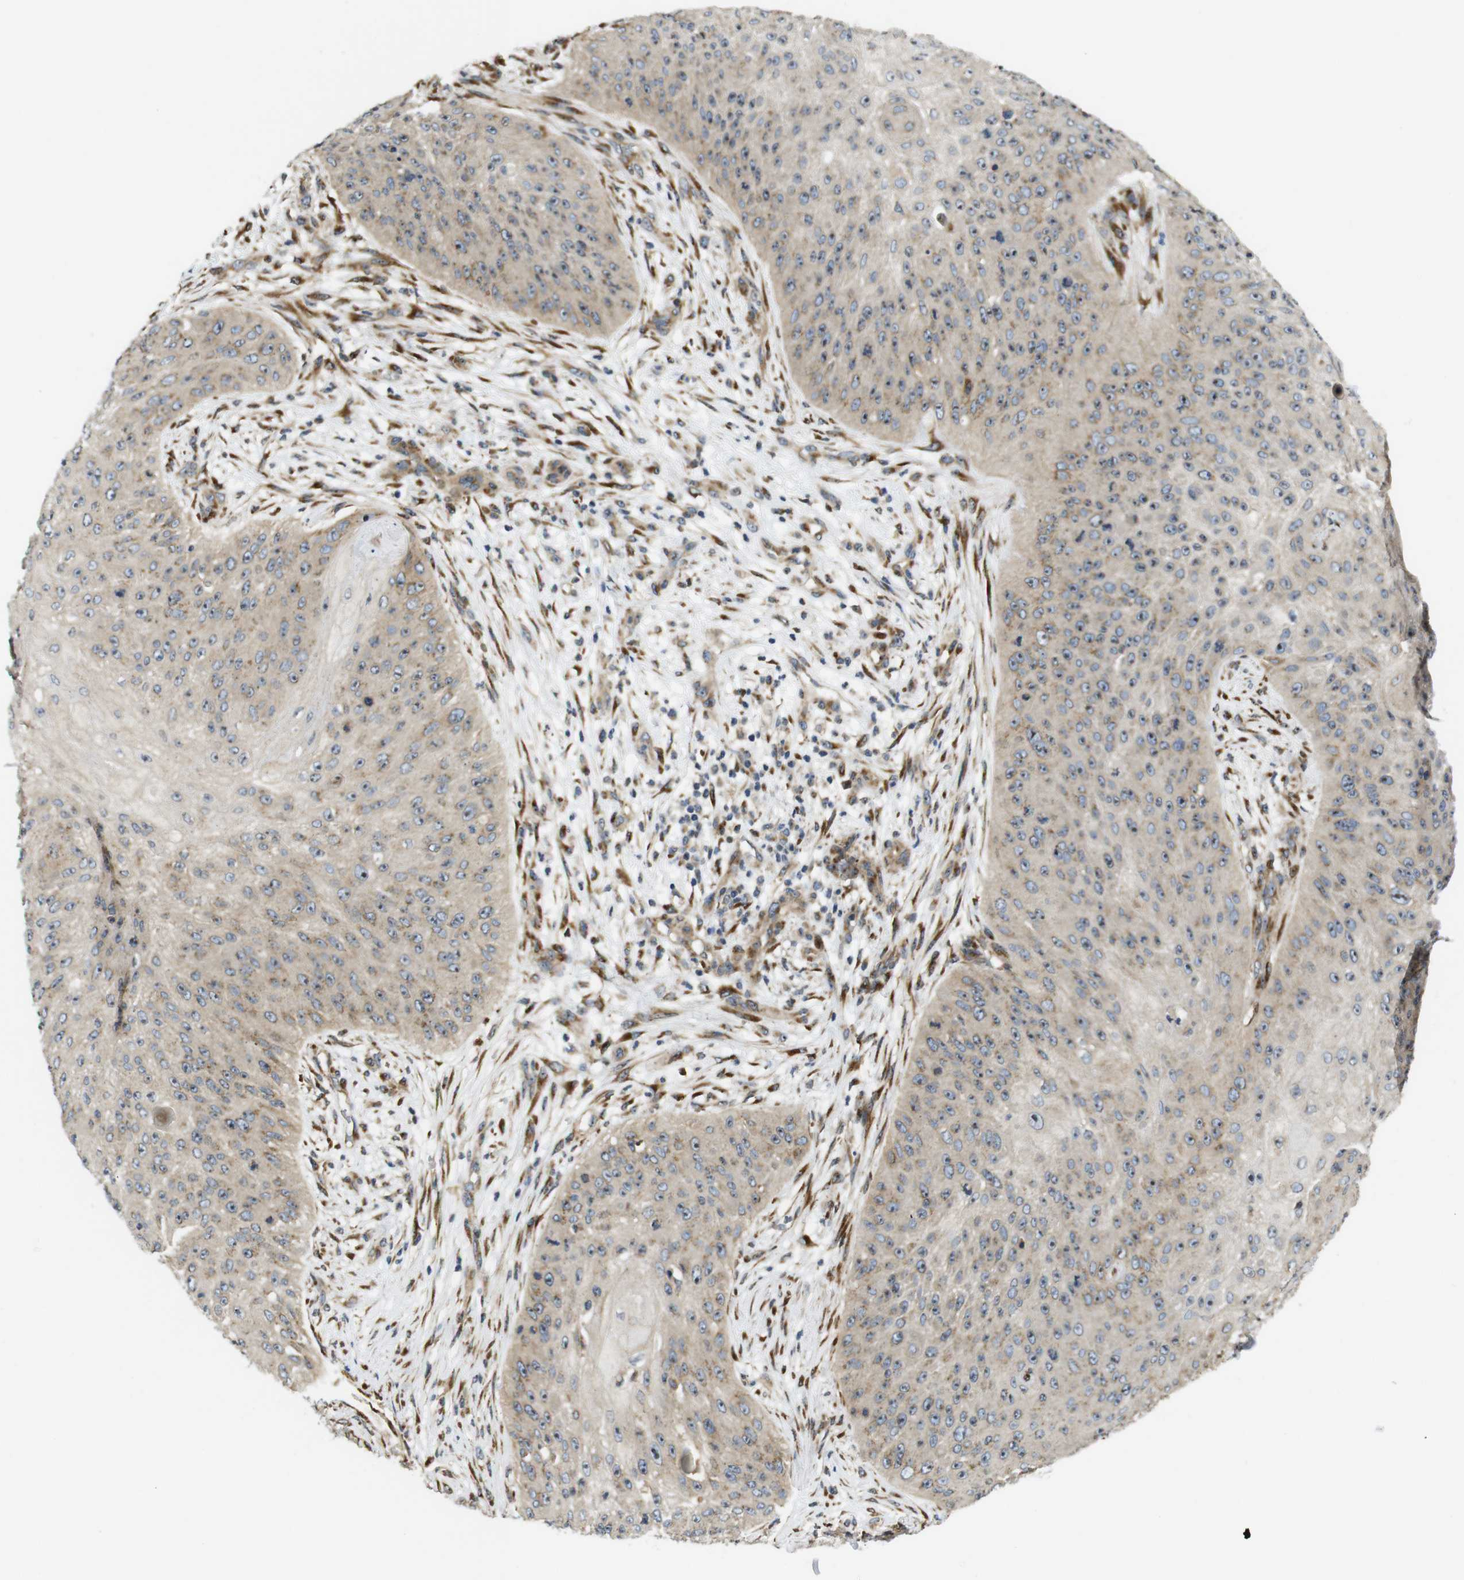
{"staining": {"intensity": "negative", "quantity": "none", "location": "none"}, "tissue": "skin cancer", "cell_type": "Tumor cells", "image_type": "cancer", "snomed": [{"axis": "morphology", "description": "Squamous cell carcinoma, NOS"}, {"axis": "topography", "description": "Skin"}], "caption": "High power microscopy photomicrograph of an immunohistochemistry (IHC) histopathology image of skin squamous cell carcinoma, revealing no significant expression in tumor cells. (Stains: DAB (3,3'-diaminobenzidine) immunohistochemistry with hematoxylin counter stain, Microscopy: brightfield microscopy at high magnification).", "gene": "TMEM143", "patient": {"sex": "female", "age": 80}}